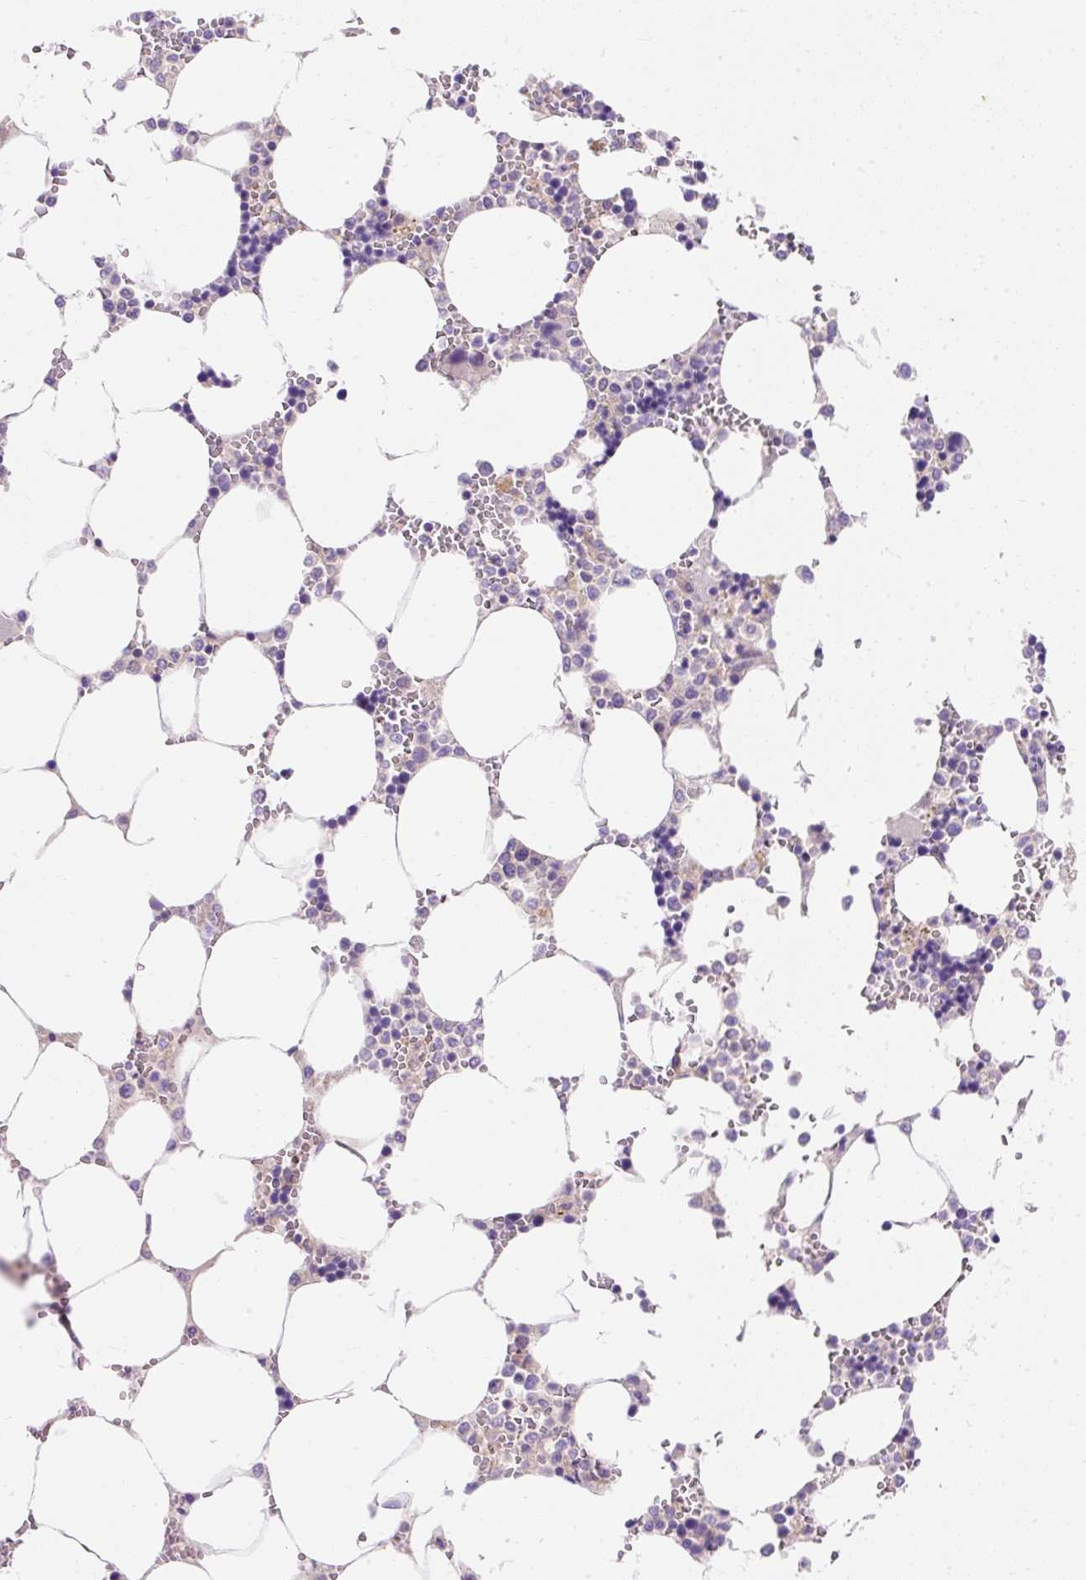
{"staining": {"intensity": "negative", "quantity": "none", "location": "none"}, "tissue": "bone marrow", "cell_type": "Hematopoietic cells", "image_type": "normal", "snomed": [{"axis": "morphology", "description": "Normal tissue, NOS"}, {"axis": "topography", "description": "Bone marrow"}], "caption": "There is no significant expression in hematopoietic cells of bone marrow. The staining was performed using DAB (3,3'-diaminobenzidine) to visualize the protein expression in brown, while the nuclei were stained in blue with hematoxylin (Magnification: 20x).", "gene": "OR4K15", "patient": {"sex": "male", "age": 64}}